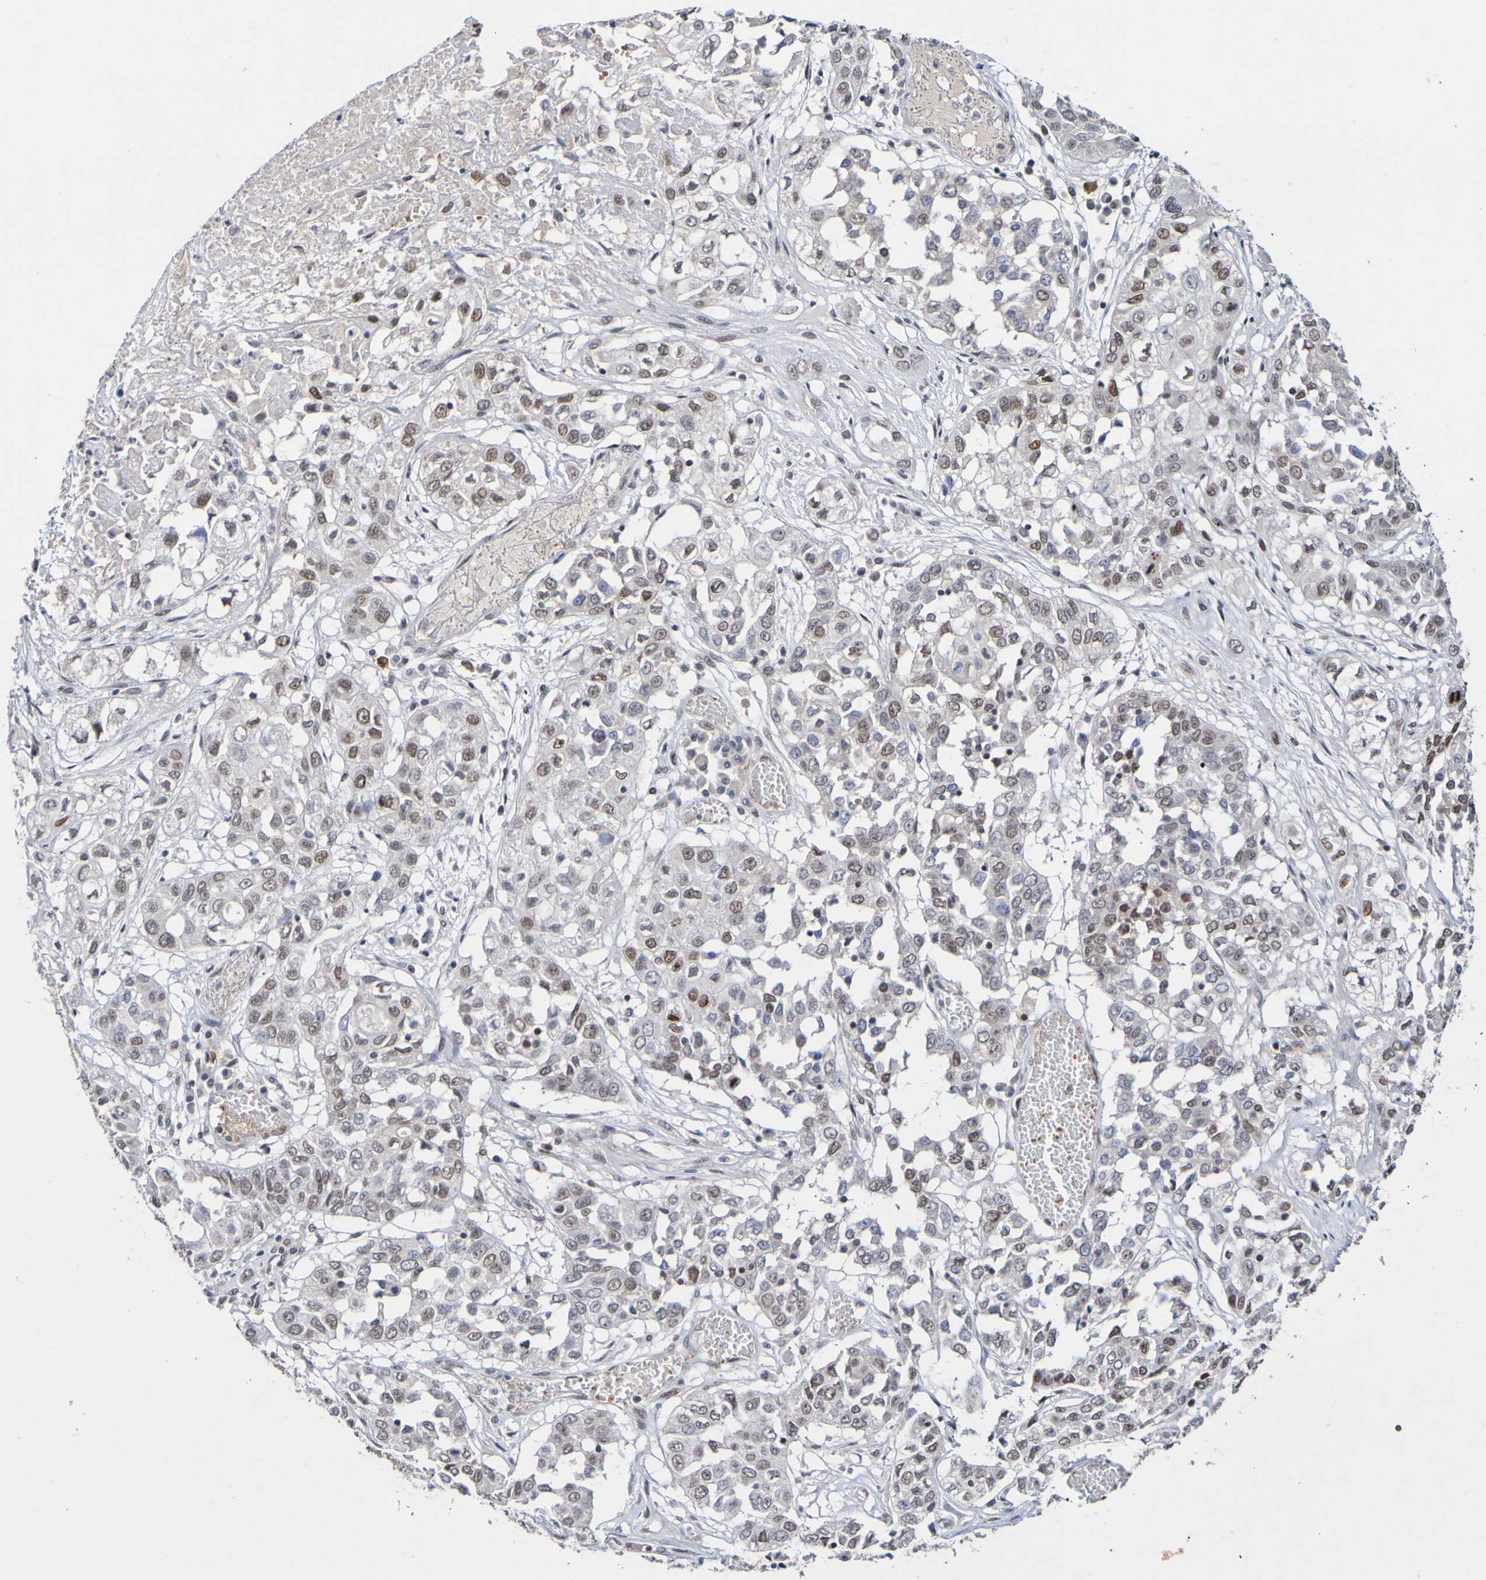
{"staining": {"intensity": "moderate", "quantity": "25%-75%", "location": "nuclear"}, "tissue": "lung cancer", "cell_type": "Tumor cells", "image_type": "cancer", "snomed": [{"axis": "morphology", "description": "Squamous cell carcinoma, NOS"}, {"axis": "topography", "description": "Lung"}], "caption": "This photomicrograph reveals immunohistochemistry (IHC) staining of human lung squamous cell carcinoma, with medium moderate nuclear staining in approximately 25%-75% of tumor cells.", "gene": "PCGF1", "patient": {"sex": "male", "age": 71}}